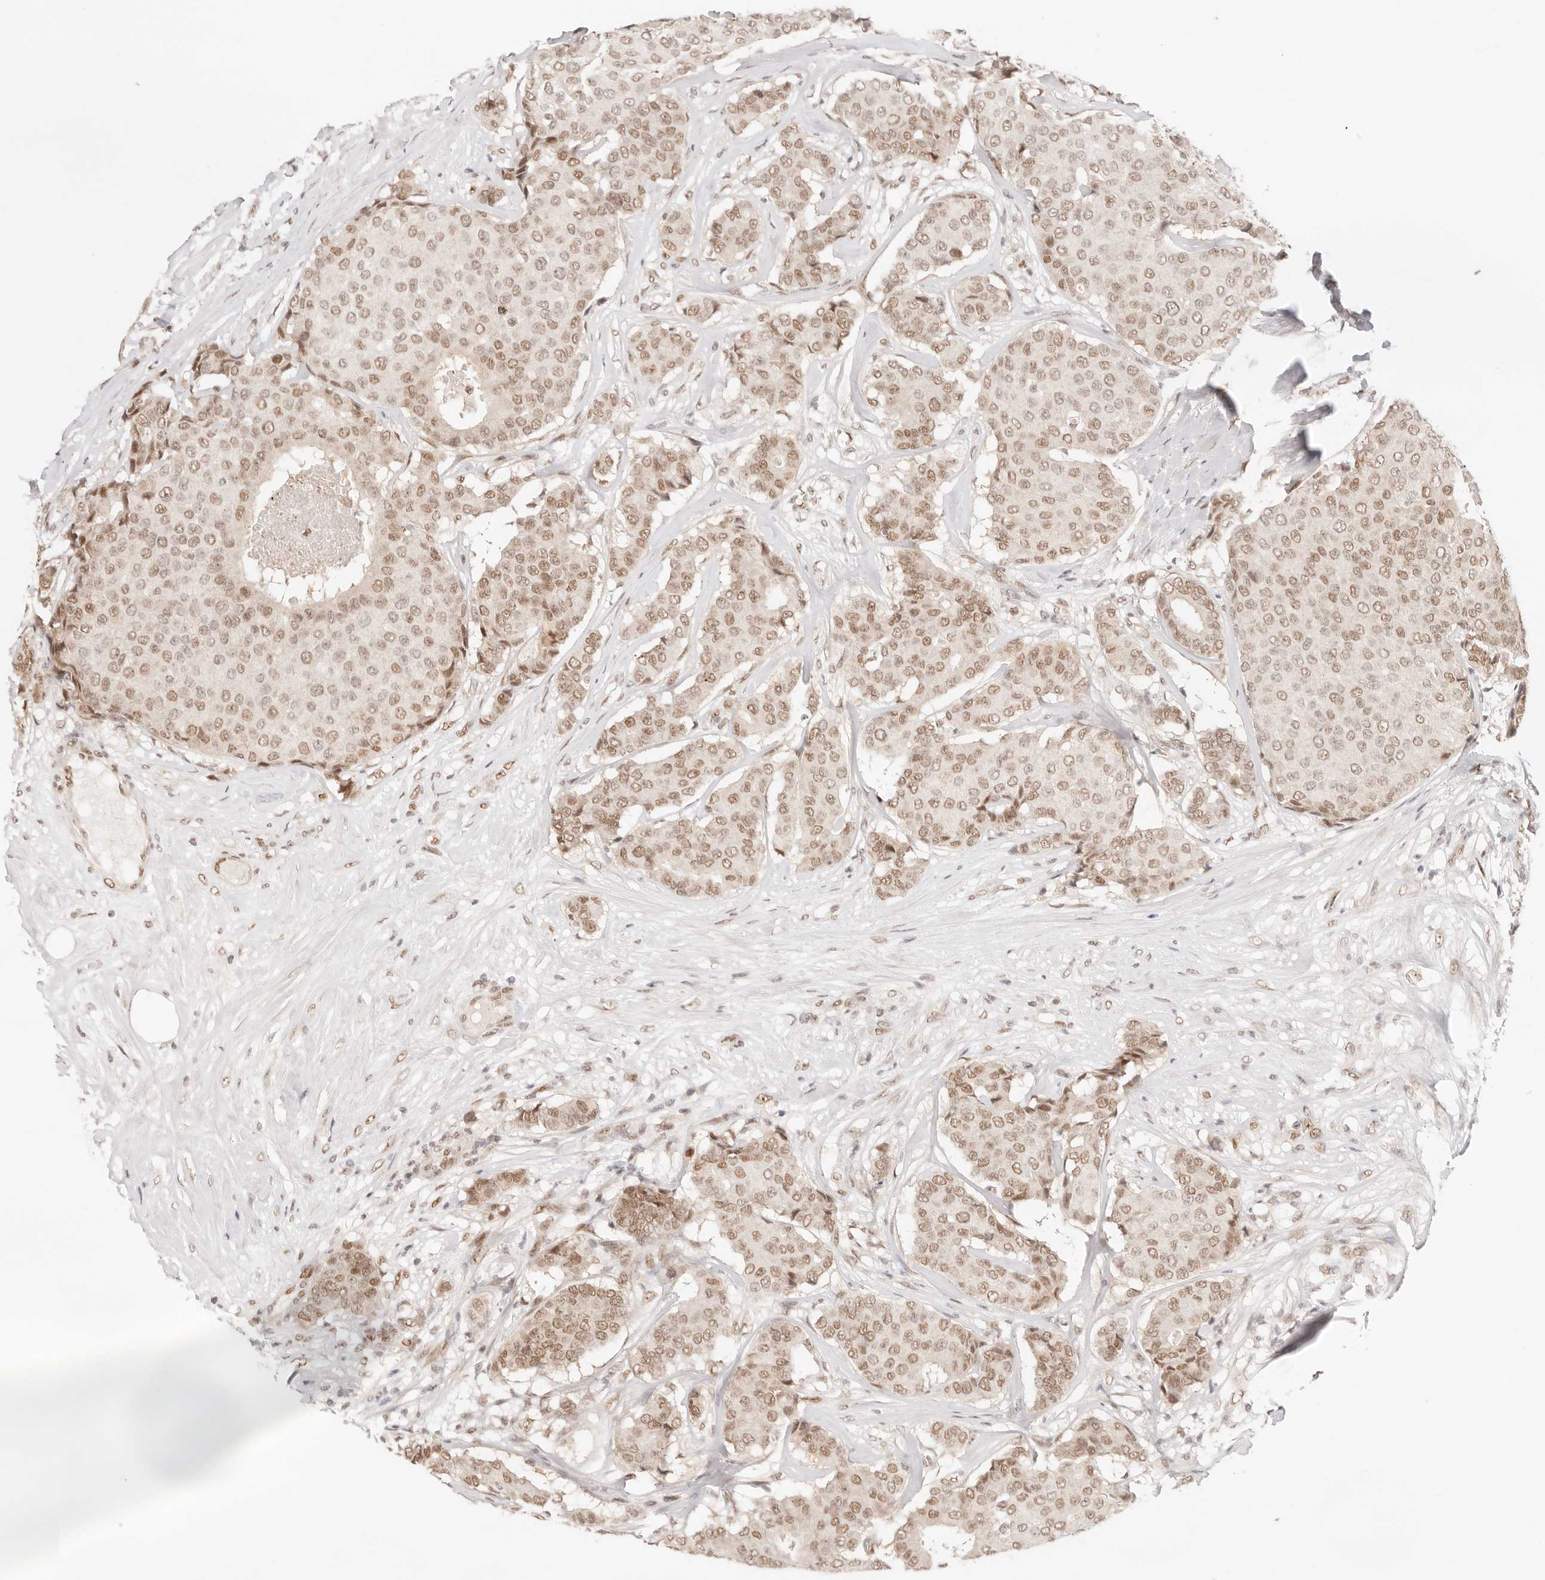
{"staining": {"intensity": "moderate", "quantity": ">75%", "location": "nuclear"}, "tissue": "breast cancer", "cell_type": "Tumor cells", "image_type": "cancer", "snomed": [{"axis": "morphology", "description": "Duct carcinoma"}, {"axis": "topography", "description": "Breast"}], "caption": "The immunohistochemical stain shows moderate nuclear expression in tumor cells of breast invasive ductal carcinoma tissue. (Stains: DAB in brown, nuclei in blue, Microscopy: brightfield microscopy at high magnification).", "gene": "GTF2E2", "patient": {"sex": "female", "age": 75}}